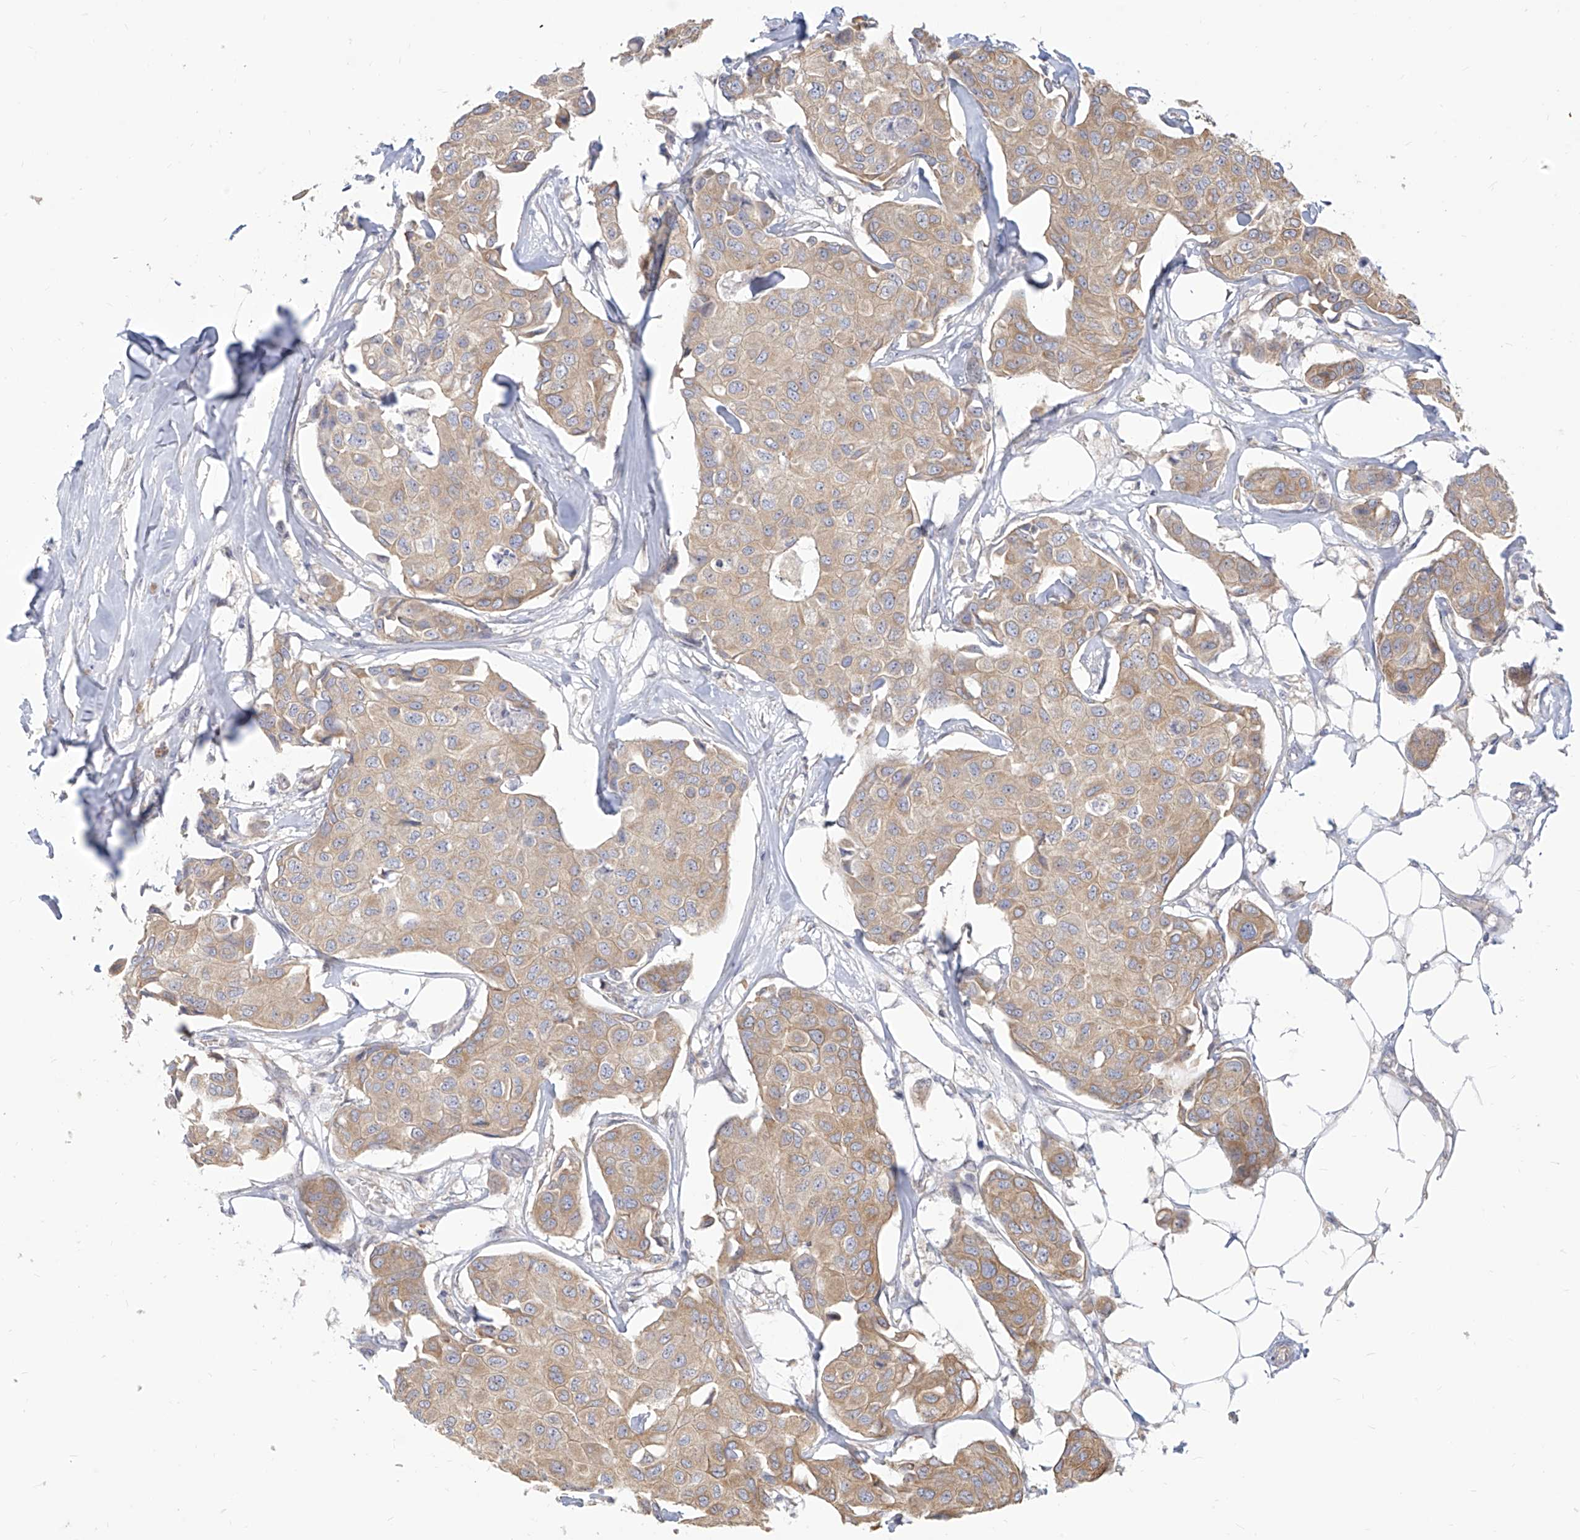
{"staining": {"intensity": "weak", "quantity": ">75%", "location": "cytoplasmic/membranous"}, "tissue": "breast cancer", "cell_type": "Tumor cells", "image_type": "cancer", "snomed": [{"axis": "morphology", "description": "Duct carcinoma"}, {"axis": "topography", "description": "Breast"}], "caption": "High-magnification brightfield microscopy of breast cancer stained with DAB (brown) and counterstained with hematoxylin (blue). tumor cells exhibit weak cytoplasmic/membranous expression is identified in approximately>75% of cells.", "gene": "FAM83B", "patient": {"sex": "female", "age": 80}}